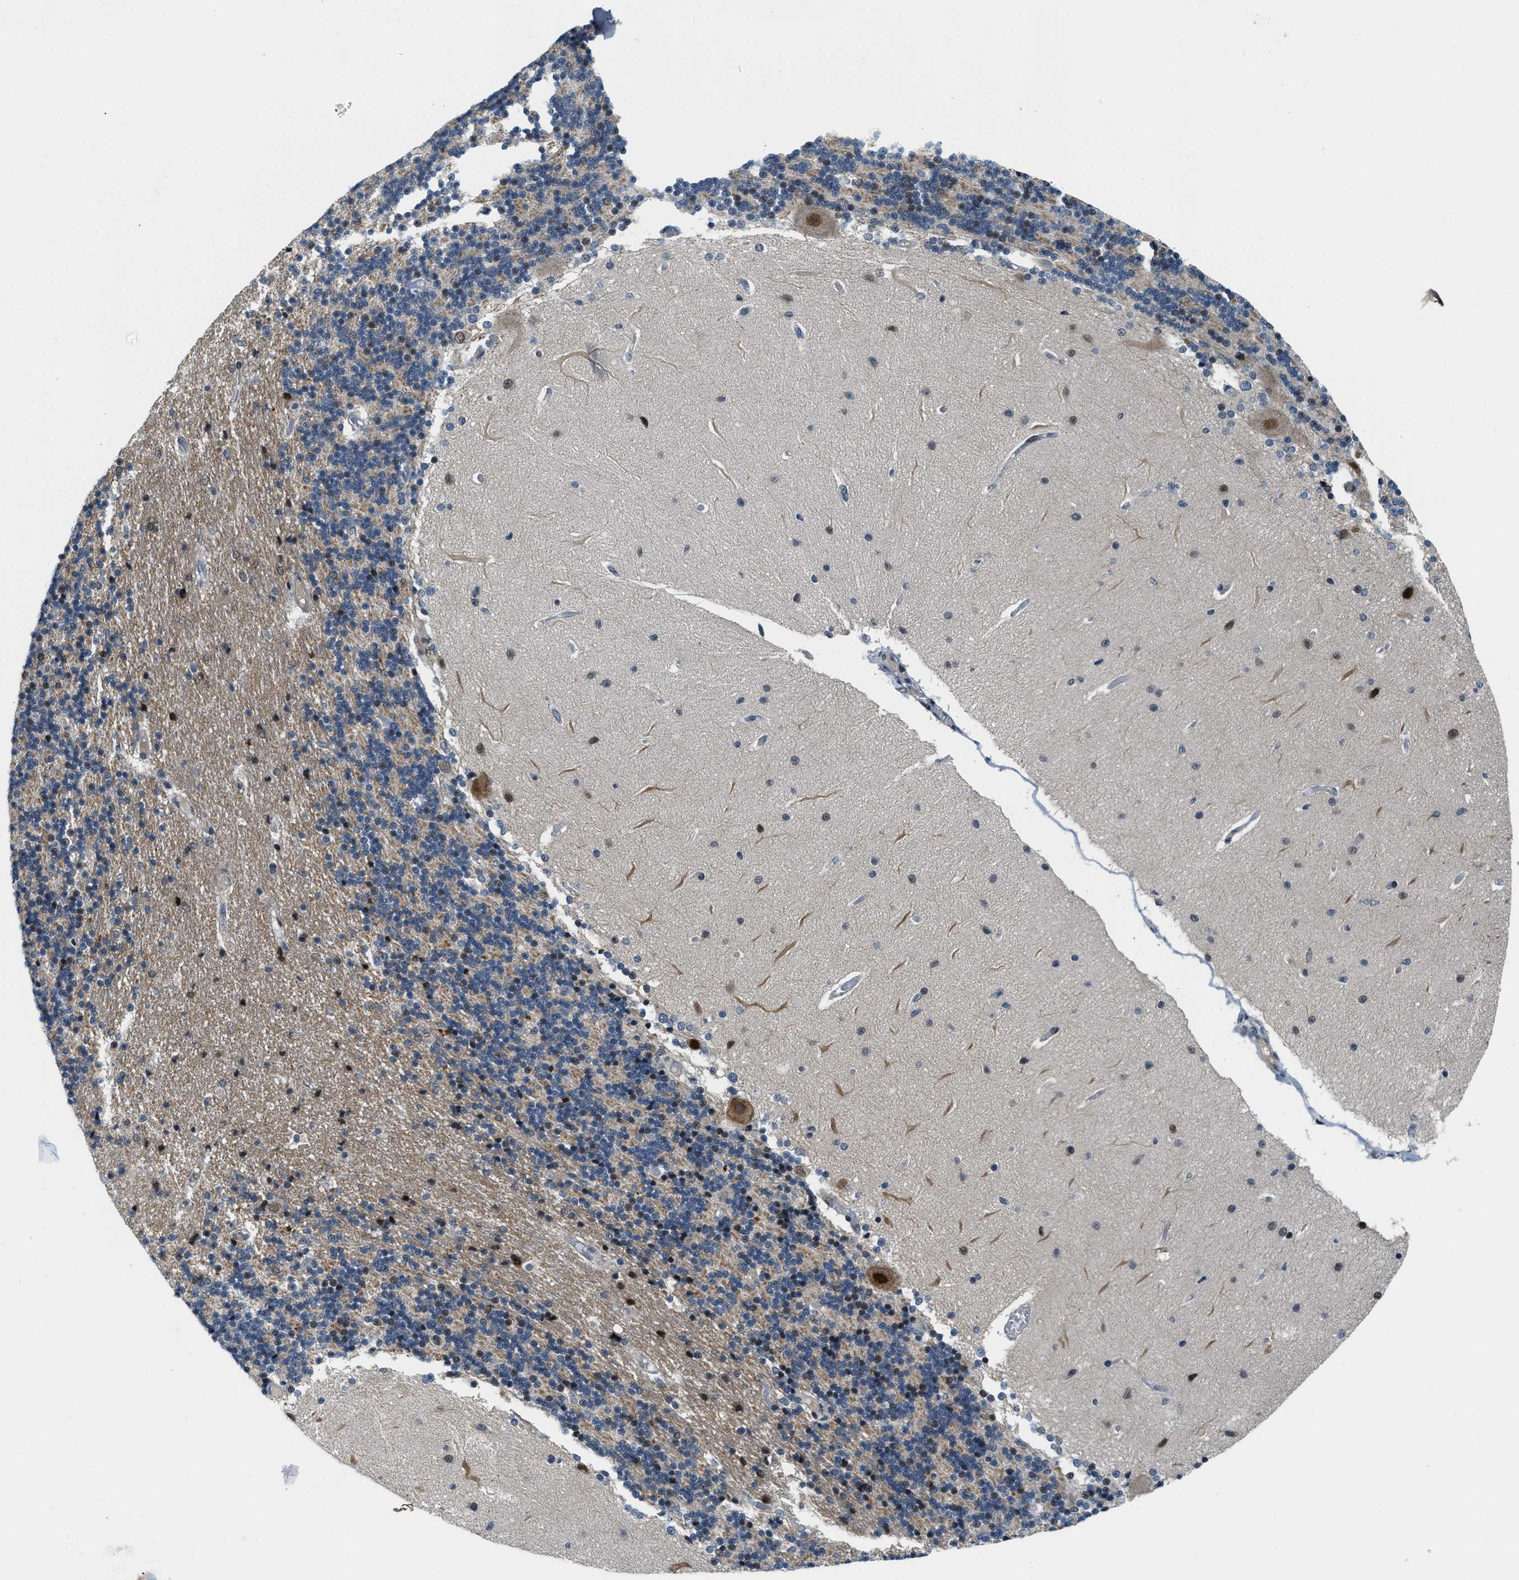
{"staining": {"intensity": "moderate", "quantity": "<25%", "location": "cytoplasmic/membranous,nuclear"}, "tissue": "cerebellum", "cell_type": "Cells in granular layer", "image_type": "normal", "snomed": [{"axis": "morphology", "description": "Normal tissue, NOS"}, {"axis": "topography", "description": "Cerebellum"}], "caption": "A brown stain labels moderate cytoplasmic/membranous,nuclear expression of a protein in cells in granular layer of normal cerebellum. Nuclei are stained in blue.", "gene": "KMT2A", "patient": {"sex": "female", "age": 54}}